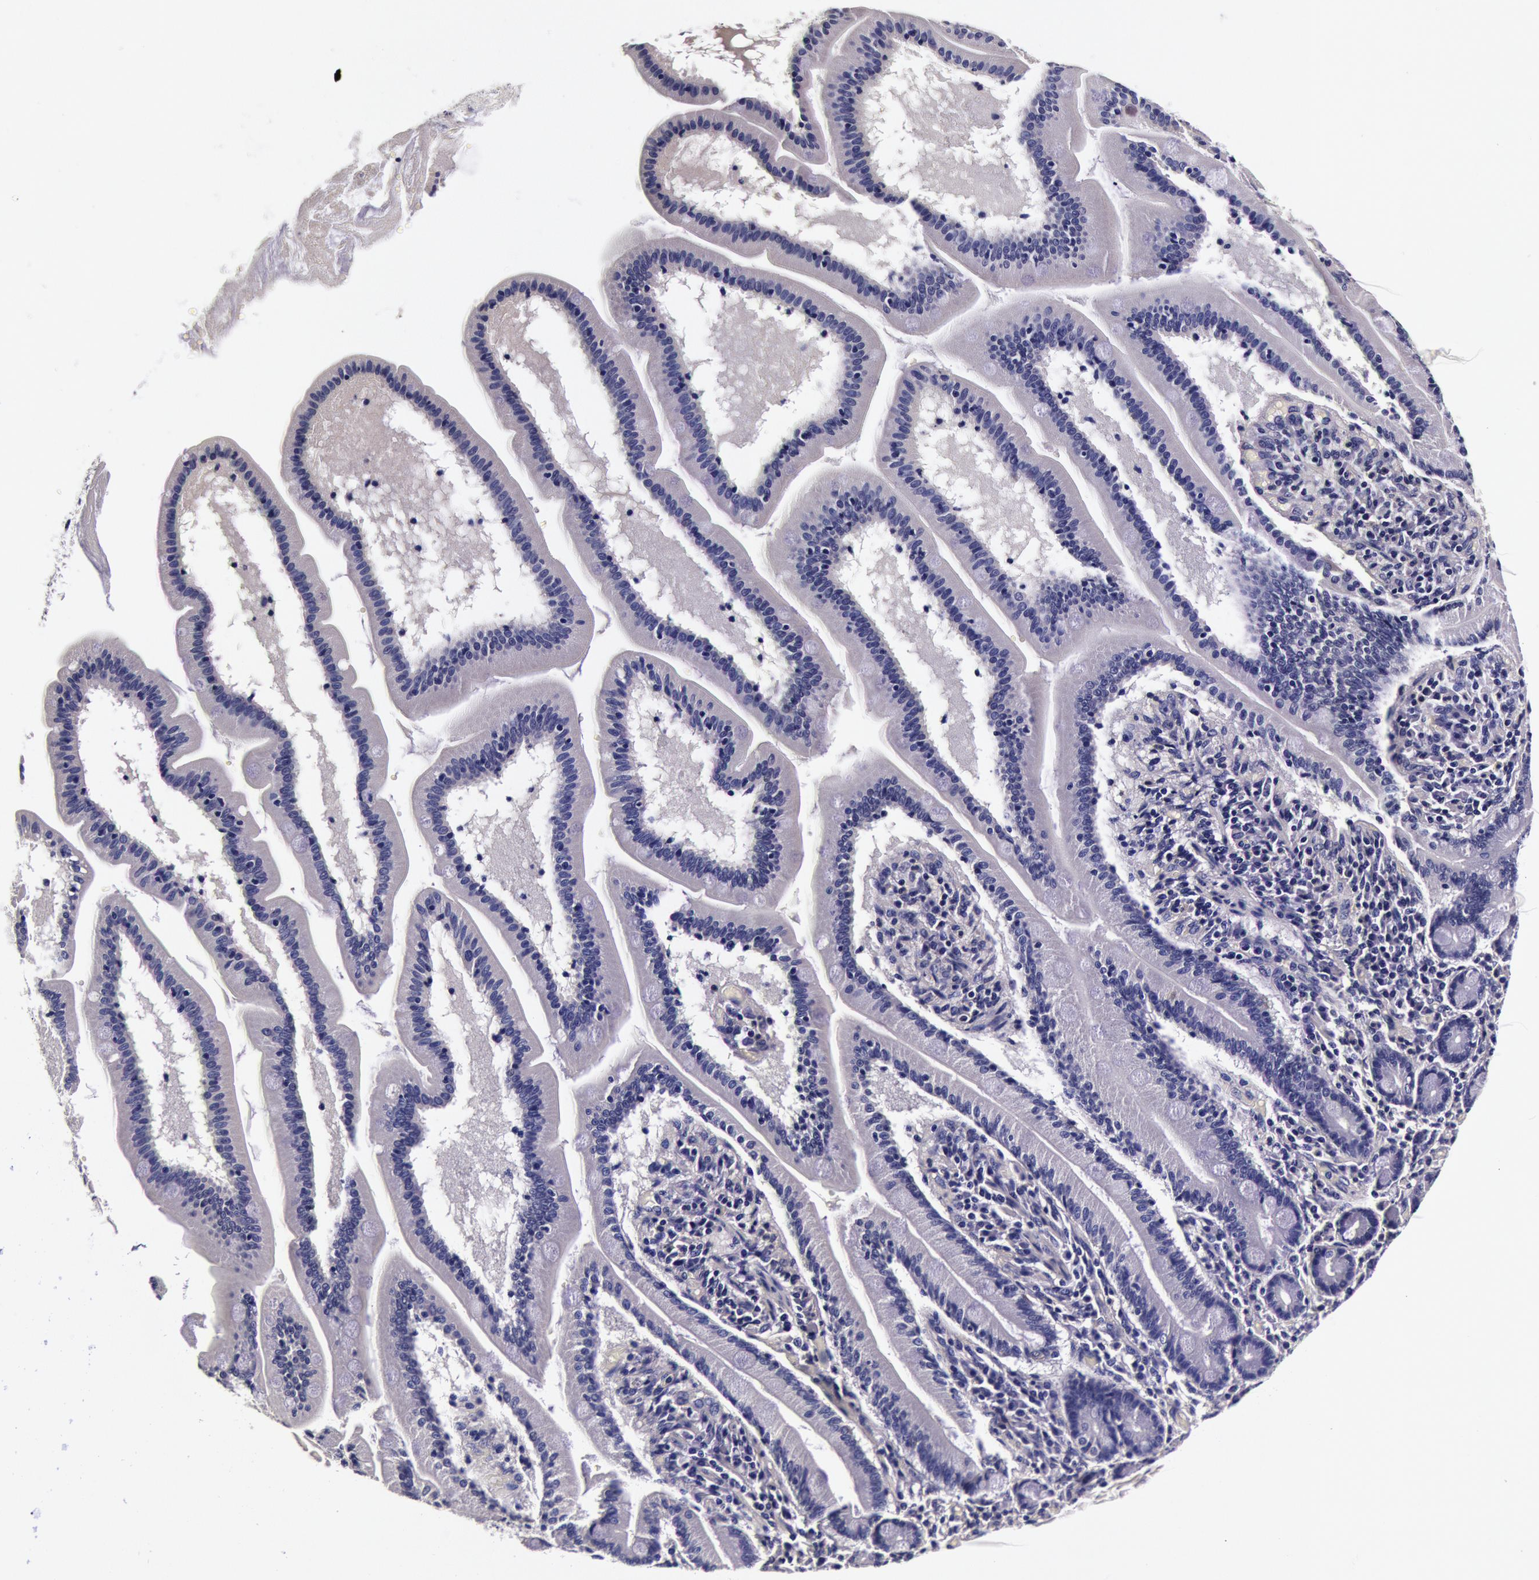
{"staining": {"intensity": "negative", "quantity": "none", "location": "none"}, "tissue": "adipose tissue", "cell_type": "Adipocytes", "image_type": "normal", "snomed": [{"axis": "morphology", "description": "Normal tissue, NOS"}, {"axis": "topography", "description": "Duodenum"}], "caption": "This is a image of immunohistochemistry staining of normal adipose tissue, which shows no expression in adipocytes. (DAB (3,3'-diaminobenzidine) immunohistochemistry (IHC) visualized using brightfield microscopy, high magnification).", "gene": "CCDC22", "patient": {"sex": "male", "age": 63}}